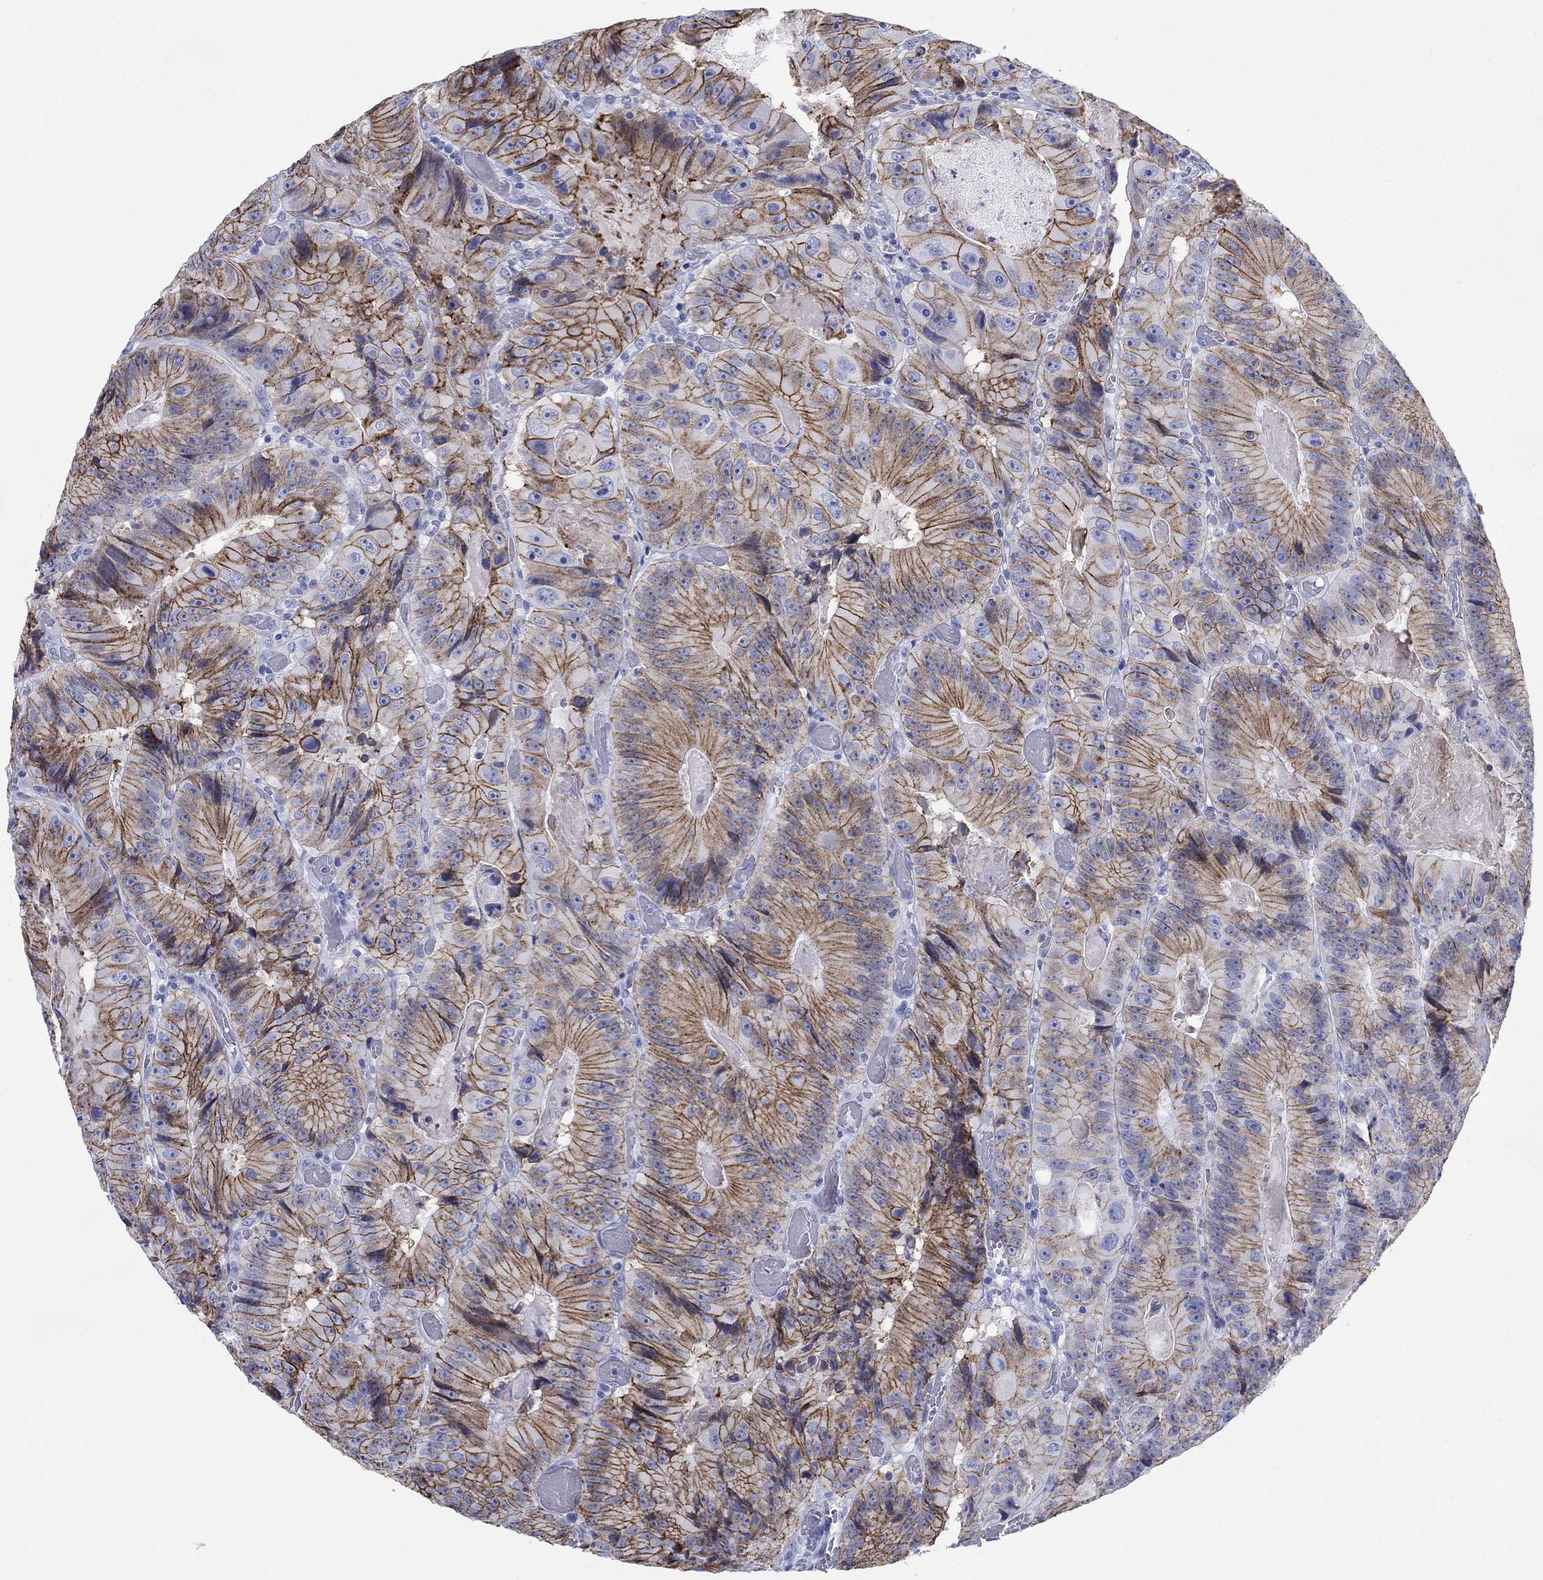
{"staining": {"intensity": "strong", "quantity": "25%-75%", "location": "cytoplasmic/membranous"}, "tissue": "colorectal cancer", "cell_type": "Tumor cells", "image_type": "cancer", "snomed": [{"axis": "morphology", "description": "Adenocarcinoma, NOS"}, {"axis": "topography", "description": "Colon"}], "caption": "About 25%-75% of tumor cells in colorectal adenocarcinoma display strong cytoplasmic/membranous protein positivity as visualized by brown immunohistochemical staining.", "gene": "ATP1B1", "patient": {"sex": "female", "age": 86}}